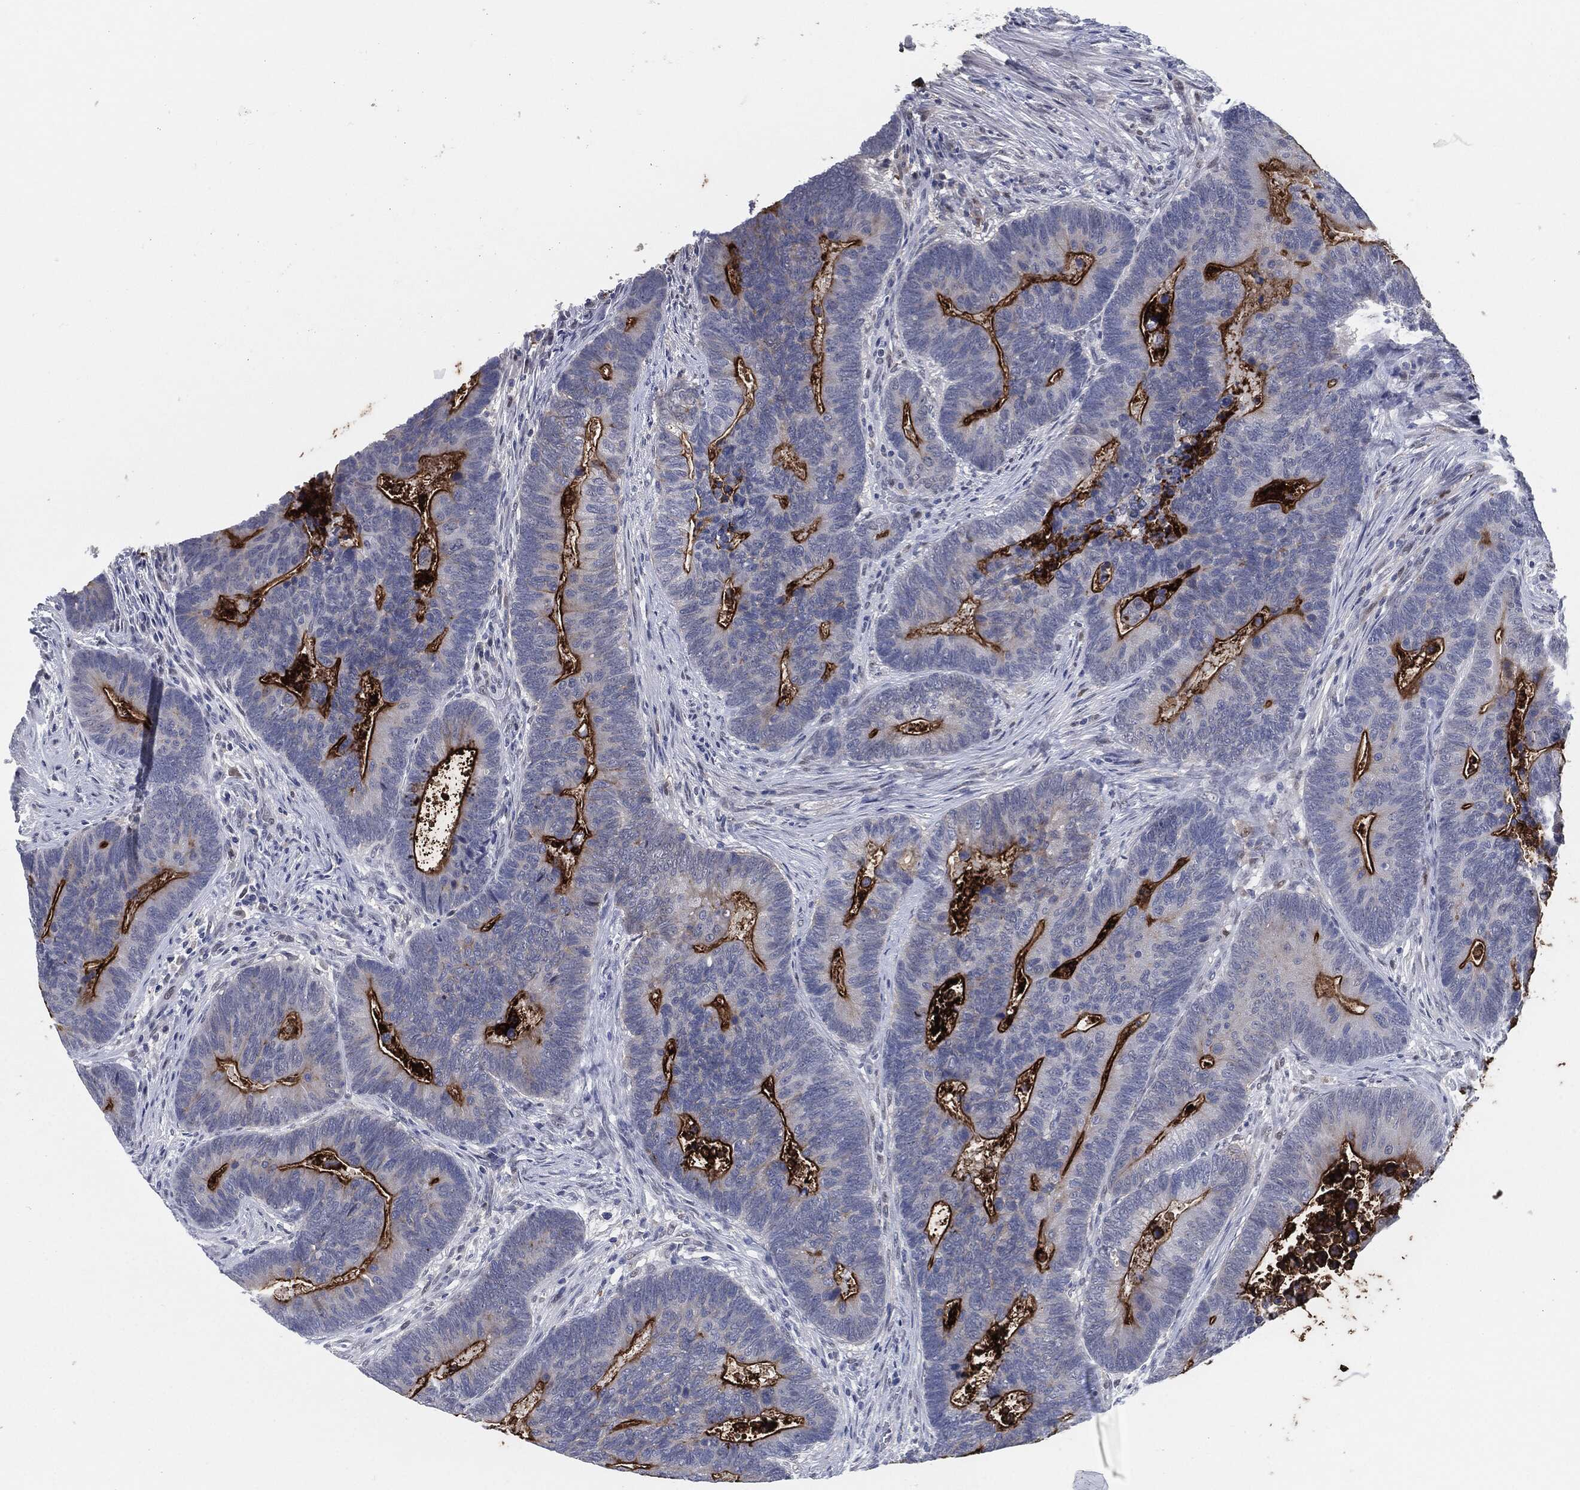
{"staining": {"intensity": "strong", "quantity": "25%-75%", "location": "cytoplasmic/membranous"}, "tissue": "colorectal cancer", "cell_type": "Tumor cells", "image_type": "cancer", "snomed": [{"axis": "morphology", "description": "Adenocarcinoma, NOS"}, {"axis": "topography", "description": "Colon"}], "caption": "A high-resolution micrograph shows immunohistochemistry (IHC) staining of colorectal cancer (adenocarcinoma), which displays strong cytoplasmic/membranous positivity in about 25%-75% of tumor cells.", "gene": "PROM1", "patient": {"sex": "male", "age": 75}}